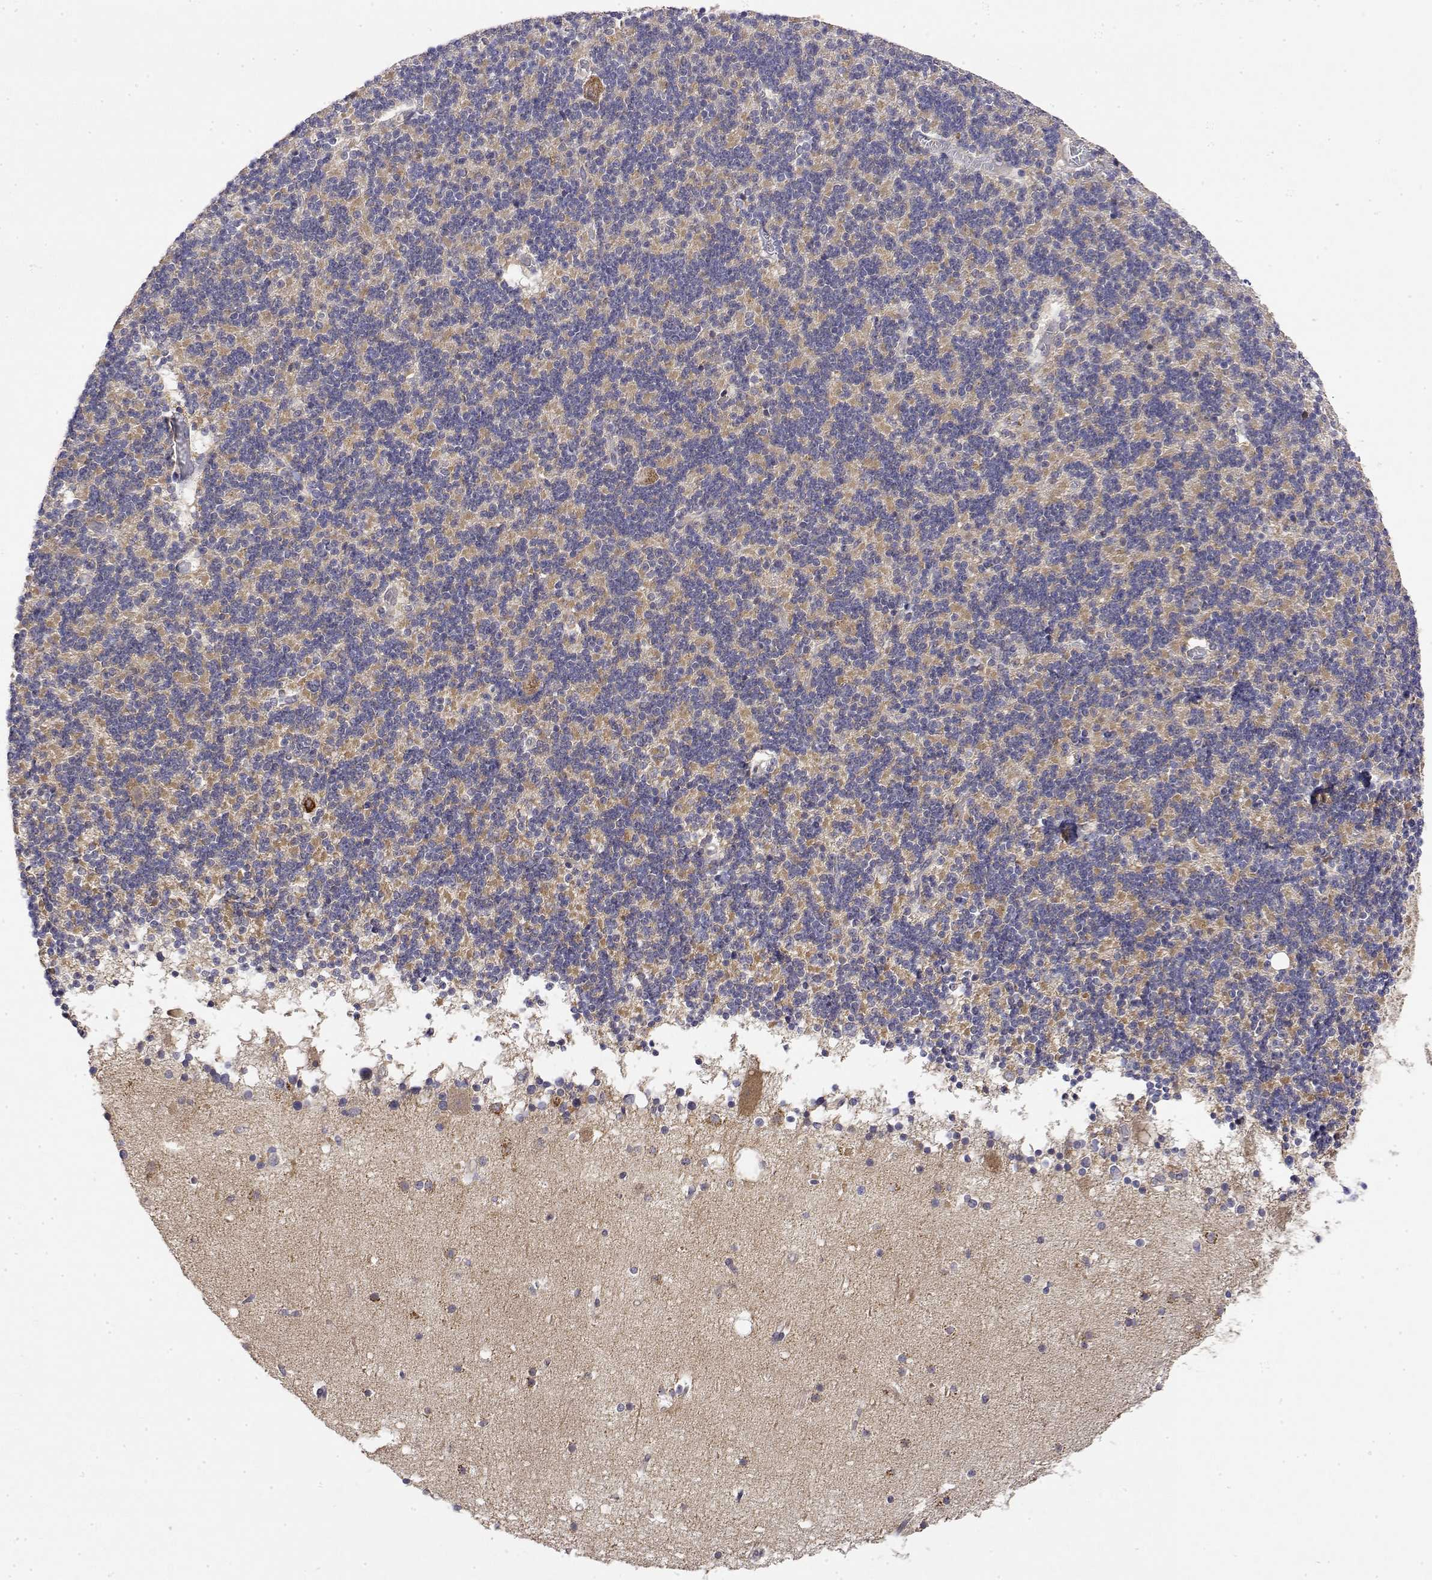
{"staining": {"intensity": "weak", "quantity": "<25%", "location": "cytoplasmic/membranous"}, "tissue": "cerebellum", "cell_type": "Cells in granular layer", "image_type": "normal", "snomed": [{"axis": "morphology", "description": "Normal tissue, NOS"}, {"axis": "topography", "description": "Cerebellum"}], "caption": "This image is of normal cerebellum stained with immunohistochemistry (IHC) to label a protein in brown with the nuclei are counter-stained blue. There is no staining in cells in granular layer.", "gene": "GADD45GIP1", "patient": {"sex": "male", "age": 70}}